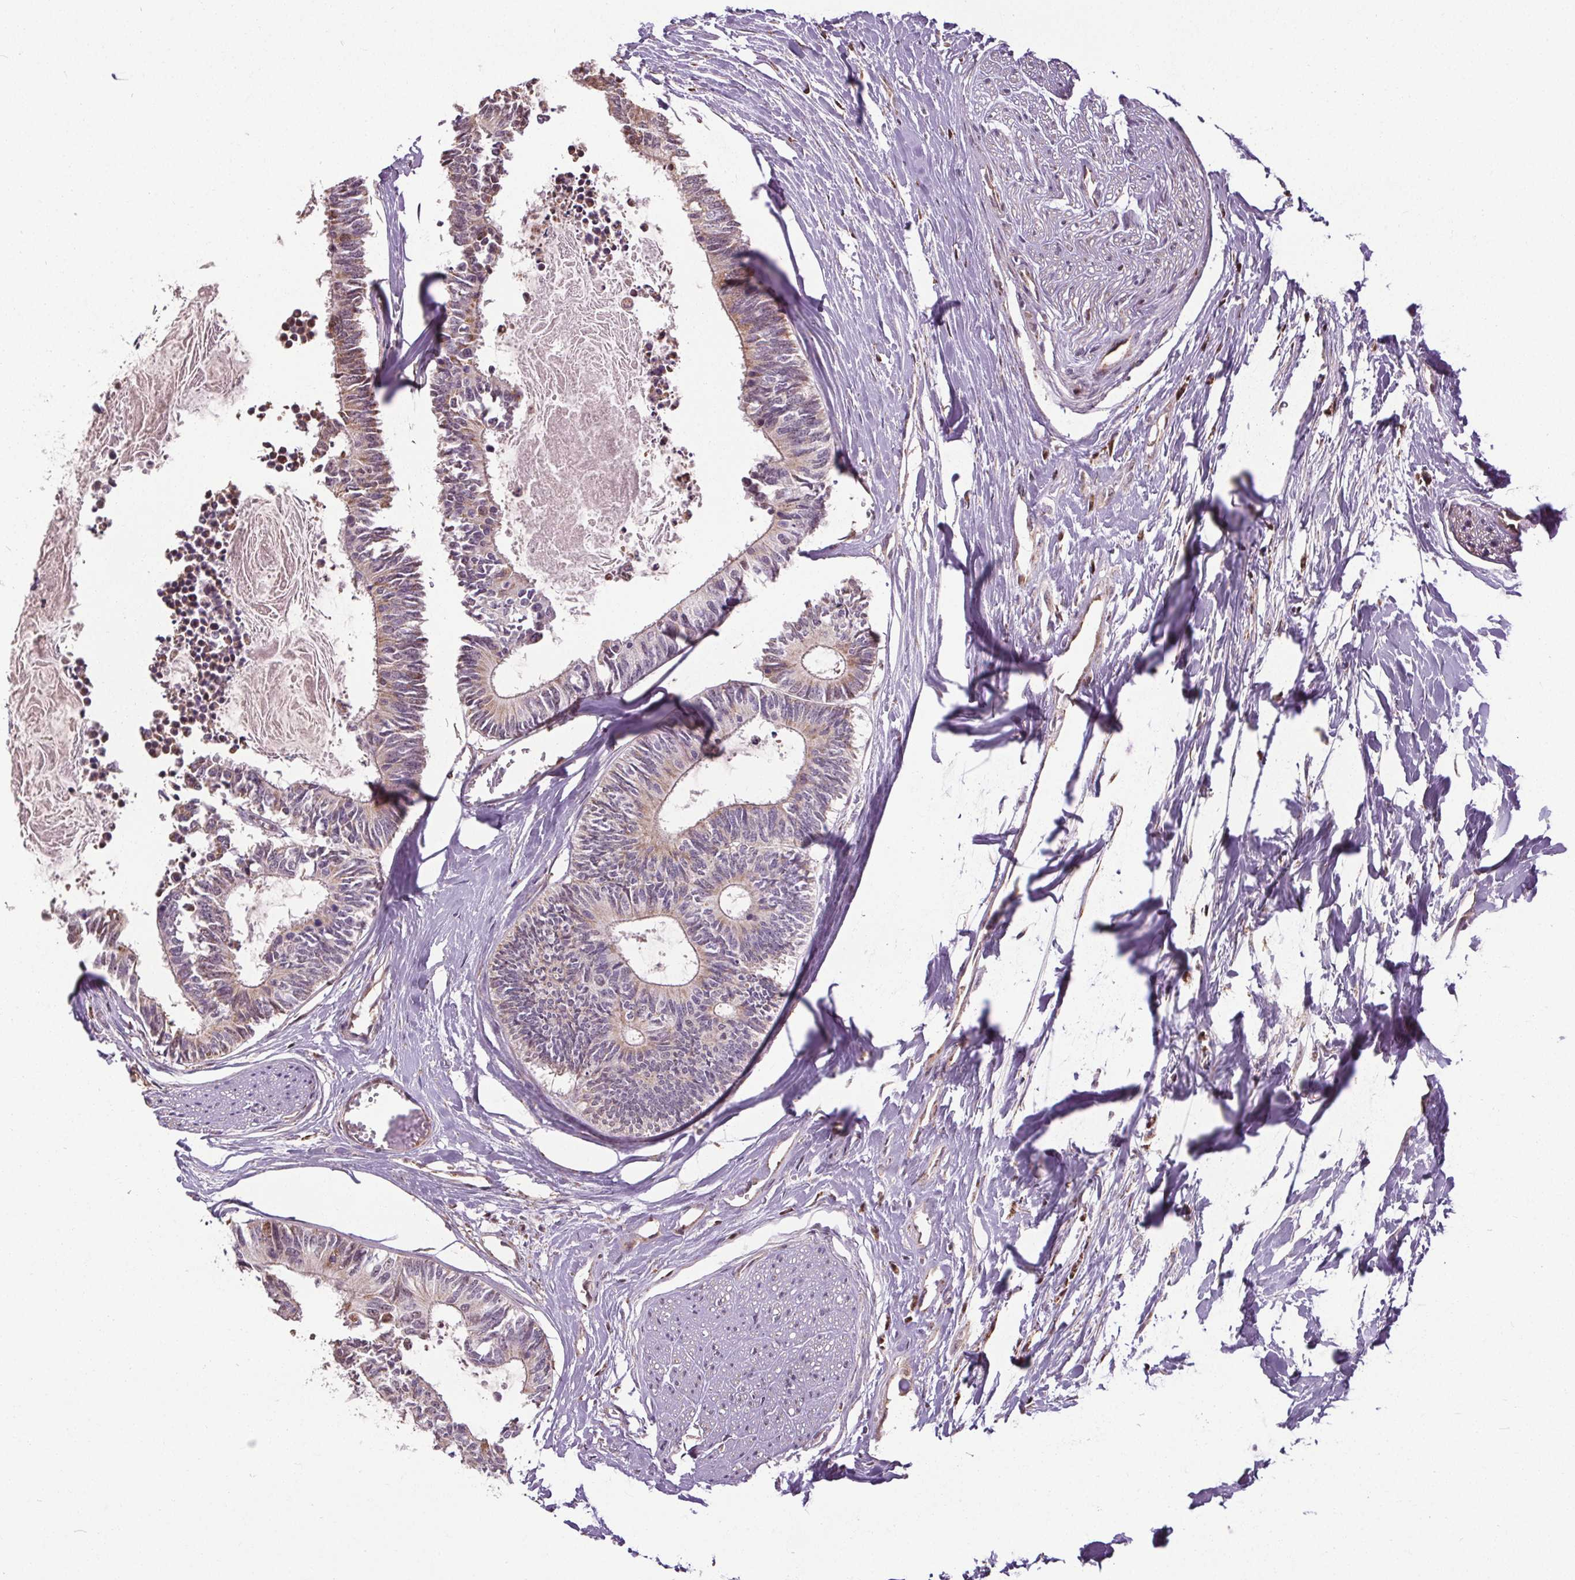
{"staining": {"intensity": "weak", "quantity": "25%-75%", "location": "cytoplasmic/membranous"}, "tissue": "colorectal cancer", "cell_type": "Tumor cells", "image_type": "cancer", "snomed": [{"axis": "morphology", "description": "Adenocarcinoma, NOS"}, {"axis": "topography", "description": "Colon"}, {"axis": "topography", "description": "Rectum"}], "caption": "Protein analysis of colorectal adenocarcinoma tissue shows weak cytoplasmic/membranous expression in about 25%-75% of tumor cells.", "gene": "ZNF548", "patient": {"sex": "male", "age": 57}}